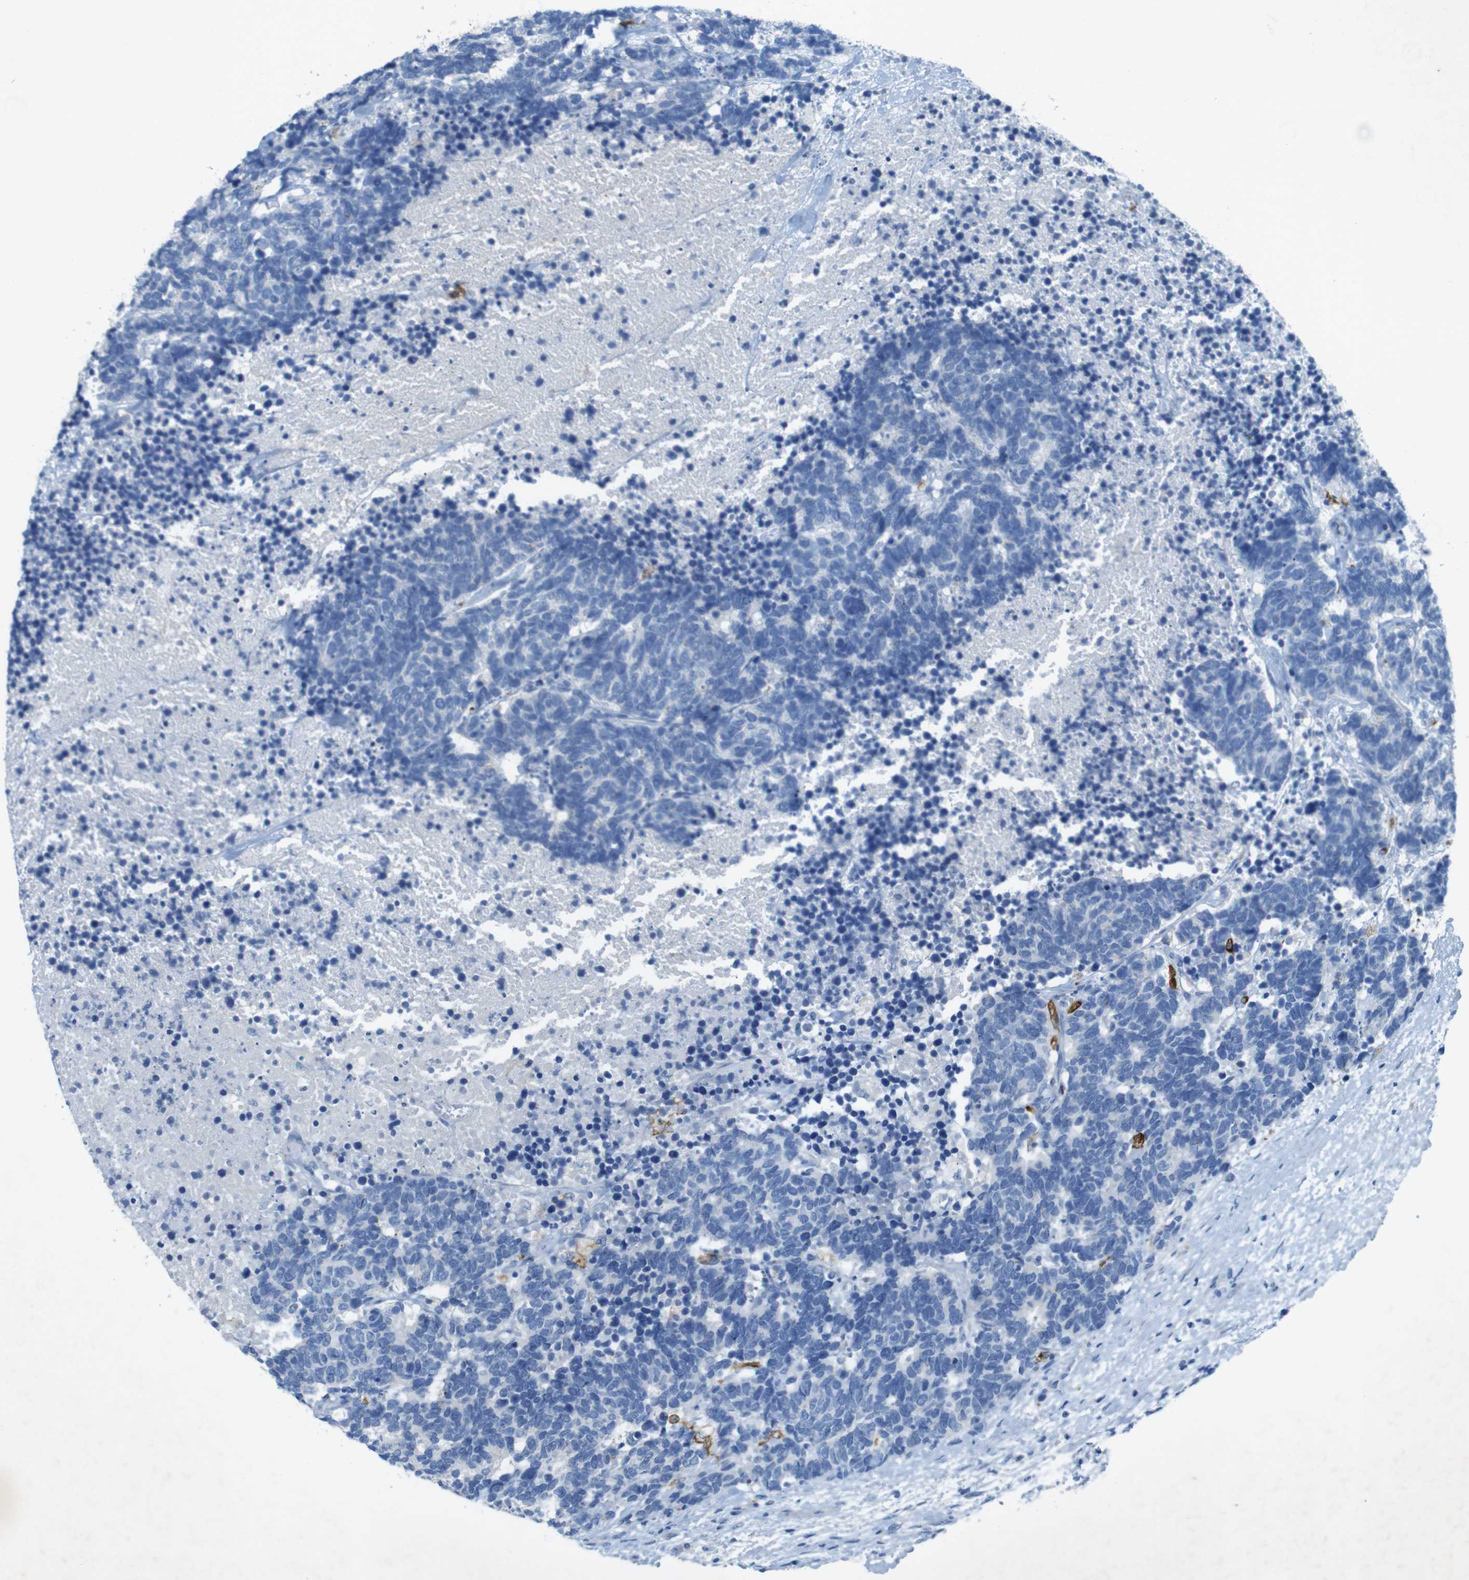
{"staining": {"intensity": "negative", "quantity": "none", "location": "none"}, "tissue": "carcinoid", "cell_type": "Tumor cells", "image_type": "cancer", "snomed": [{"axis": "morphology", "description": "Carcinoma, NOS"}, {"axis": "morphology", "description": "Carcinoid, malignant, NOS"}, {"axis": "topography", "description": "Urinary bladder"}], "caption": "High magnification brightfield microscopy of malignant carcinoid stained with DAB (3,3'-diaminobenzidine) (brown) and counterstained with hematoxylin (blue): tumor cells show no significant positivity.", "gene": "CD320", "patient": {"sex": "male", "age": 57}}